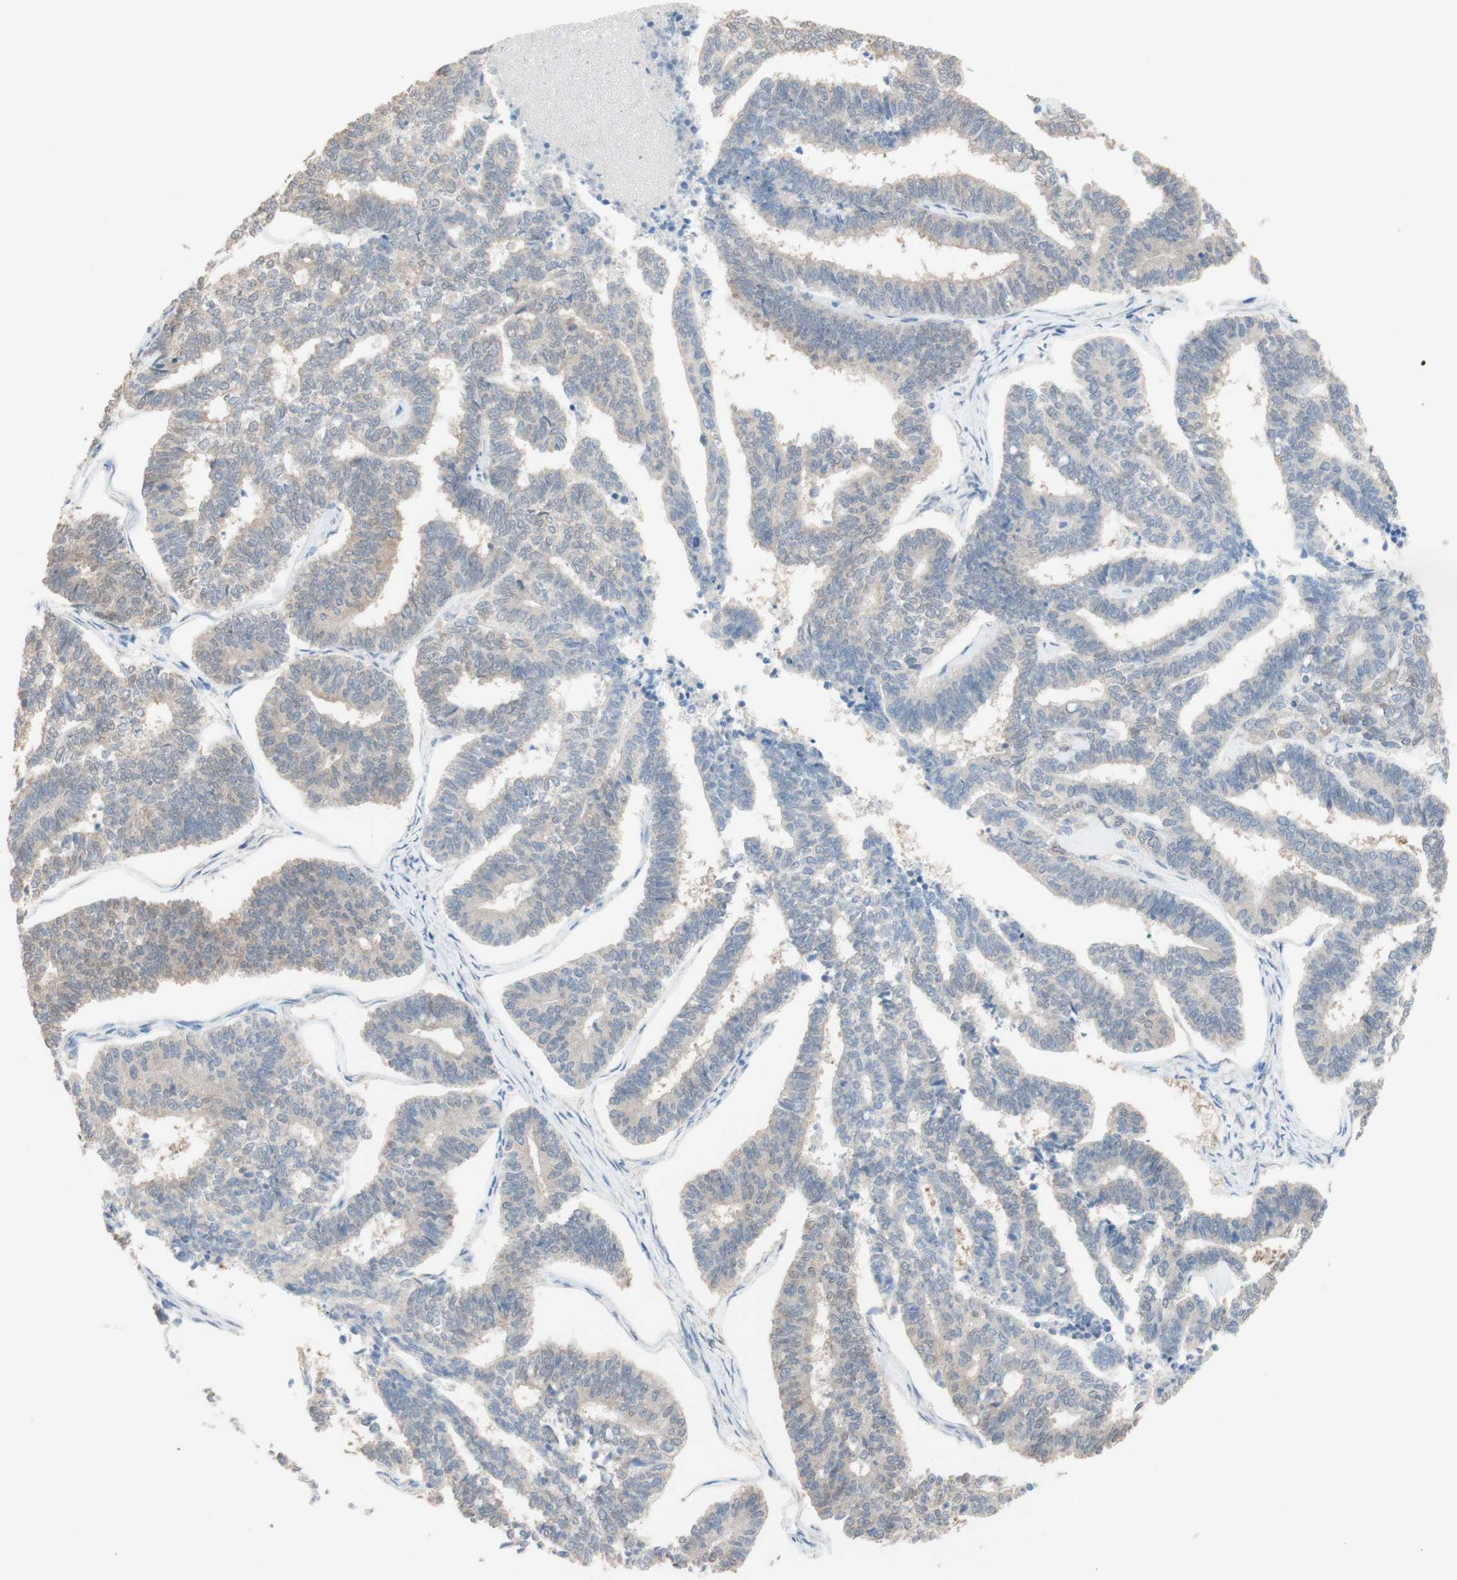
{"staining": {"intensity": "moderate", "quantity": "25%-75%", "location": "cytoplasmic/membranous"}, "tissue": "endometrial cancer", "cell_type": "Tumor cells", "image_type": "cancer", "snomed": [{"axis": "morphology", "description": "Adenocarcinoma, NOS"}, {"axis": "topography", "description": "Endometrium"}], "caption": "Immunohistochemistry (IHC) of adenocarcinoma (endometrial) displays medium levels of moderate cytoplasmic/membranous staining in approximately 25%-75% of tumor cells.", "gene": "COMT", "patient": {"sex": "female", "age": 70}}